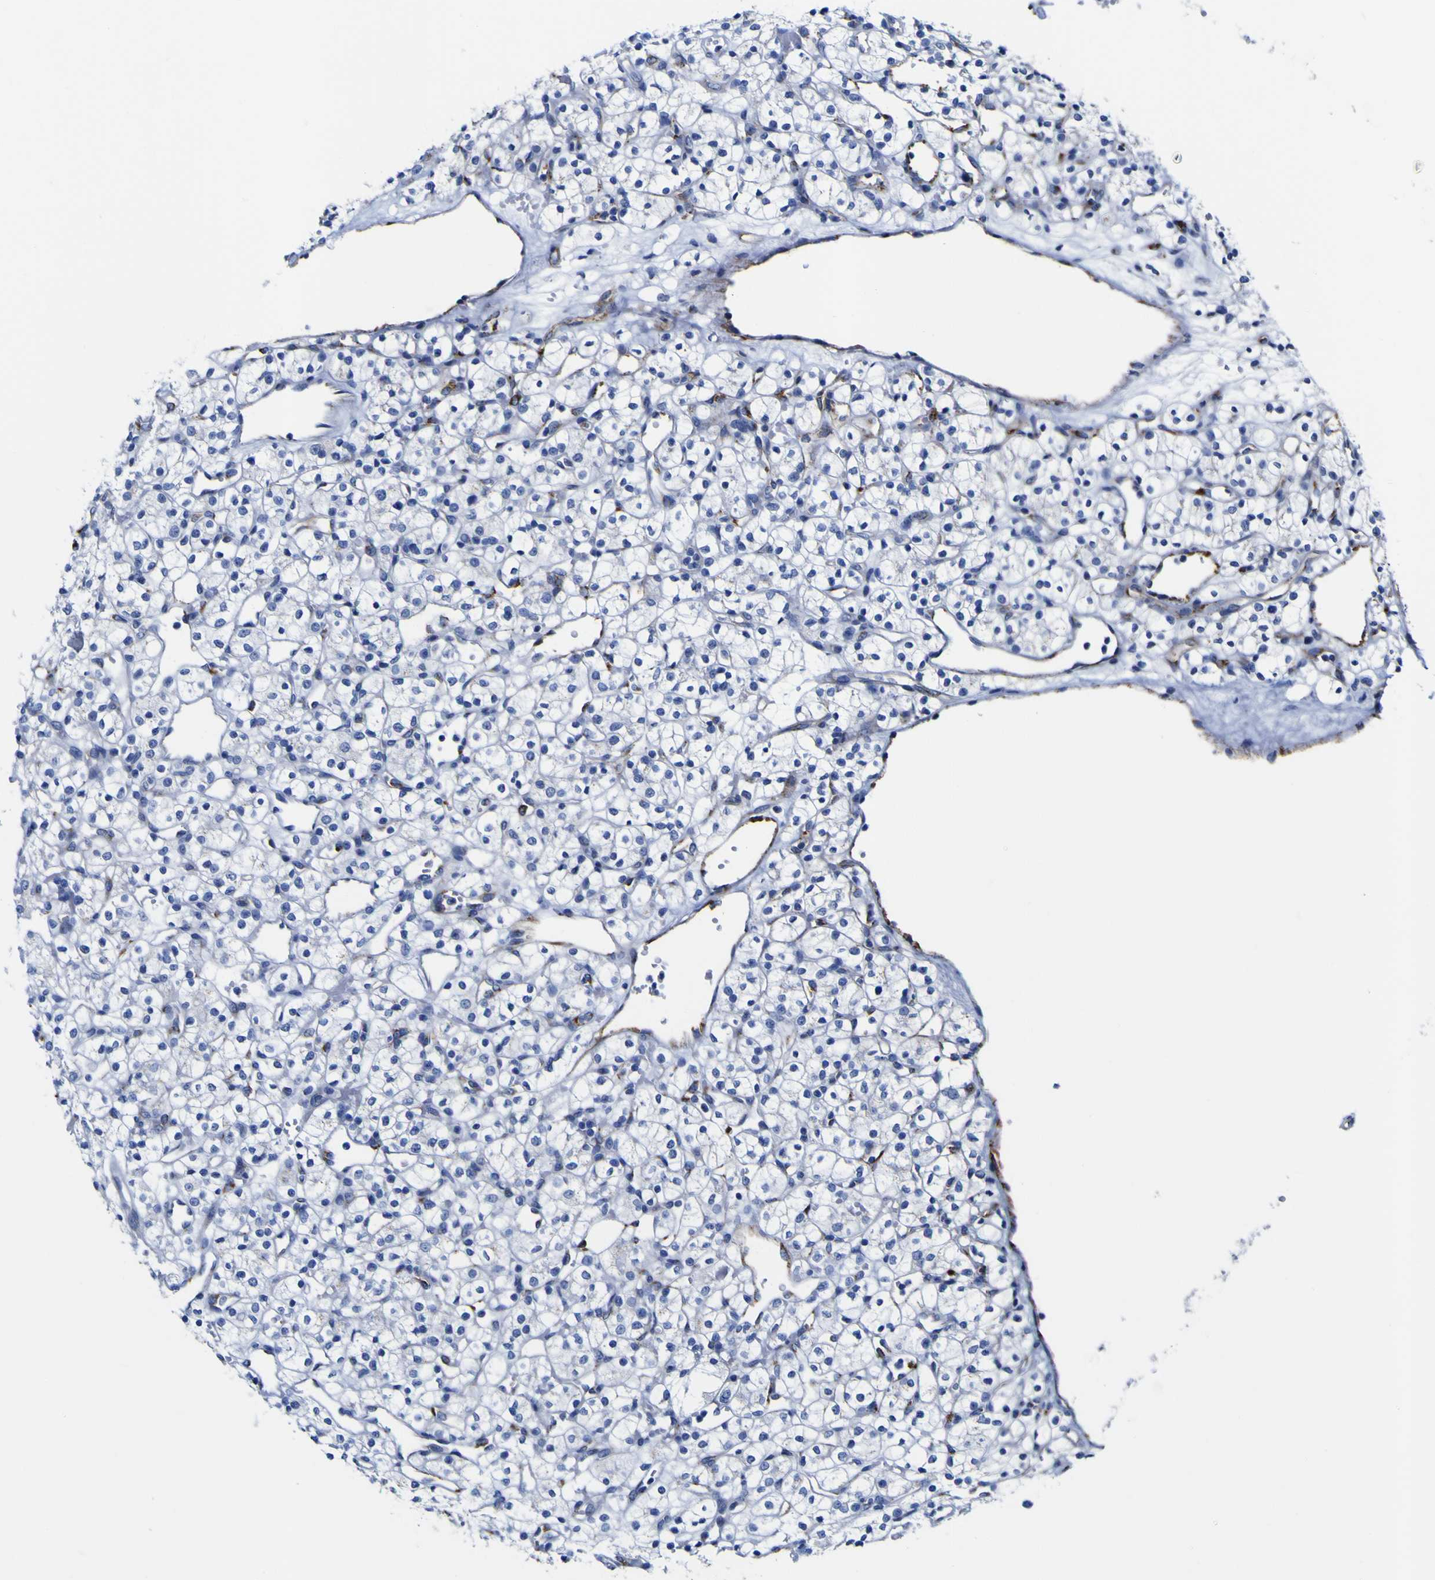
{"staining": {"intensity": "negative", "quantity": "none", "location": "none"}, "tissue": "renal cancer", "cell_type": "Tumor cells", "image_type": "cancer", "snomed": [{"axis": "morphology", "description": "Adenocarcinoma, NOS"}, {"axis": "topography", "description": "Kidney"}], "caption": "High power microscopy image of an IHC photomicrograph of adenocarcinoma (renal), revealing no significant staining in tumor cells. (DAB (3,3'-diaminobenzidine) IHC visualized using brightfield microscopy, high magnification).", "gene": "GOLM1", "patient": {"sex": "female", "age": 60}}